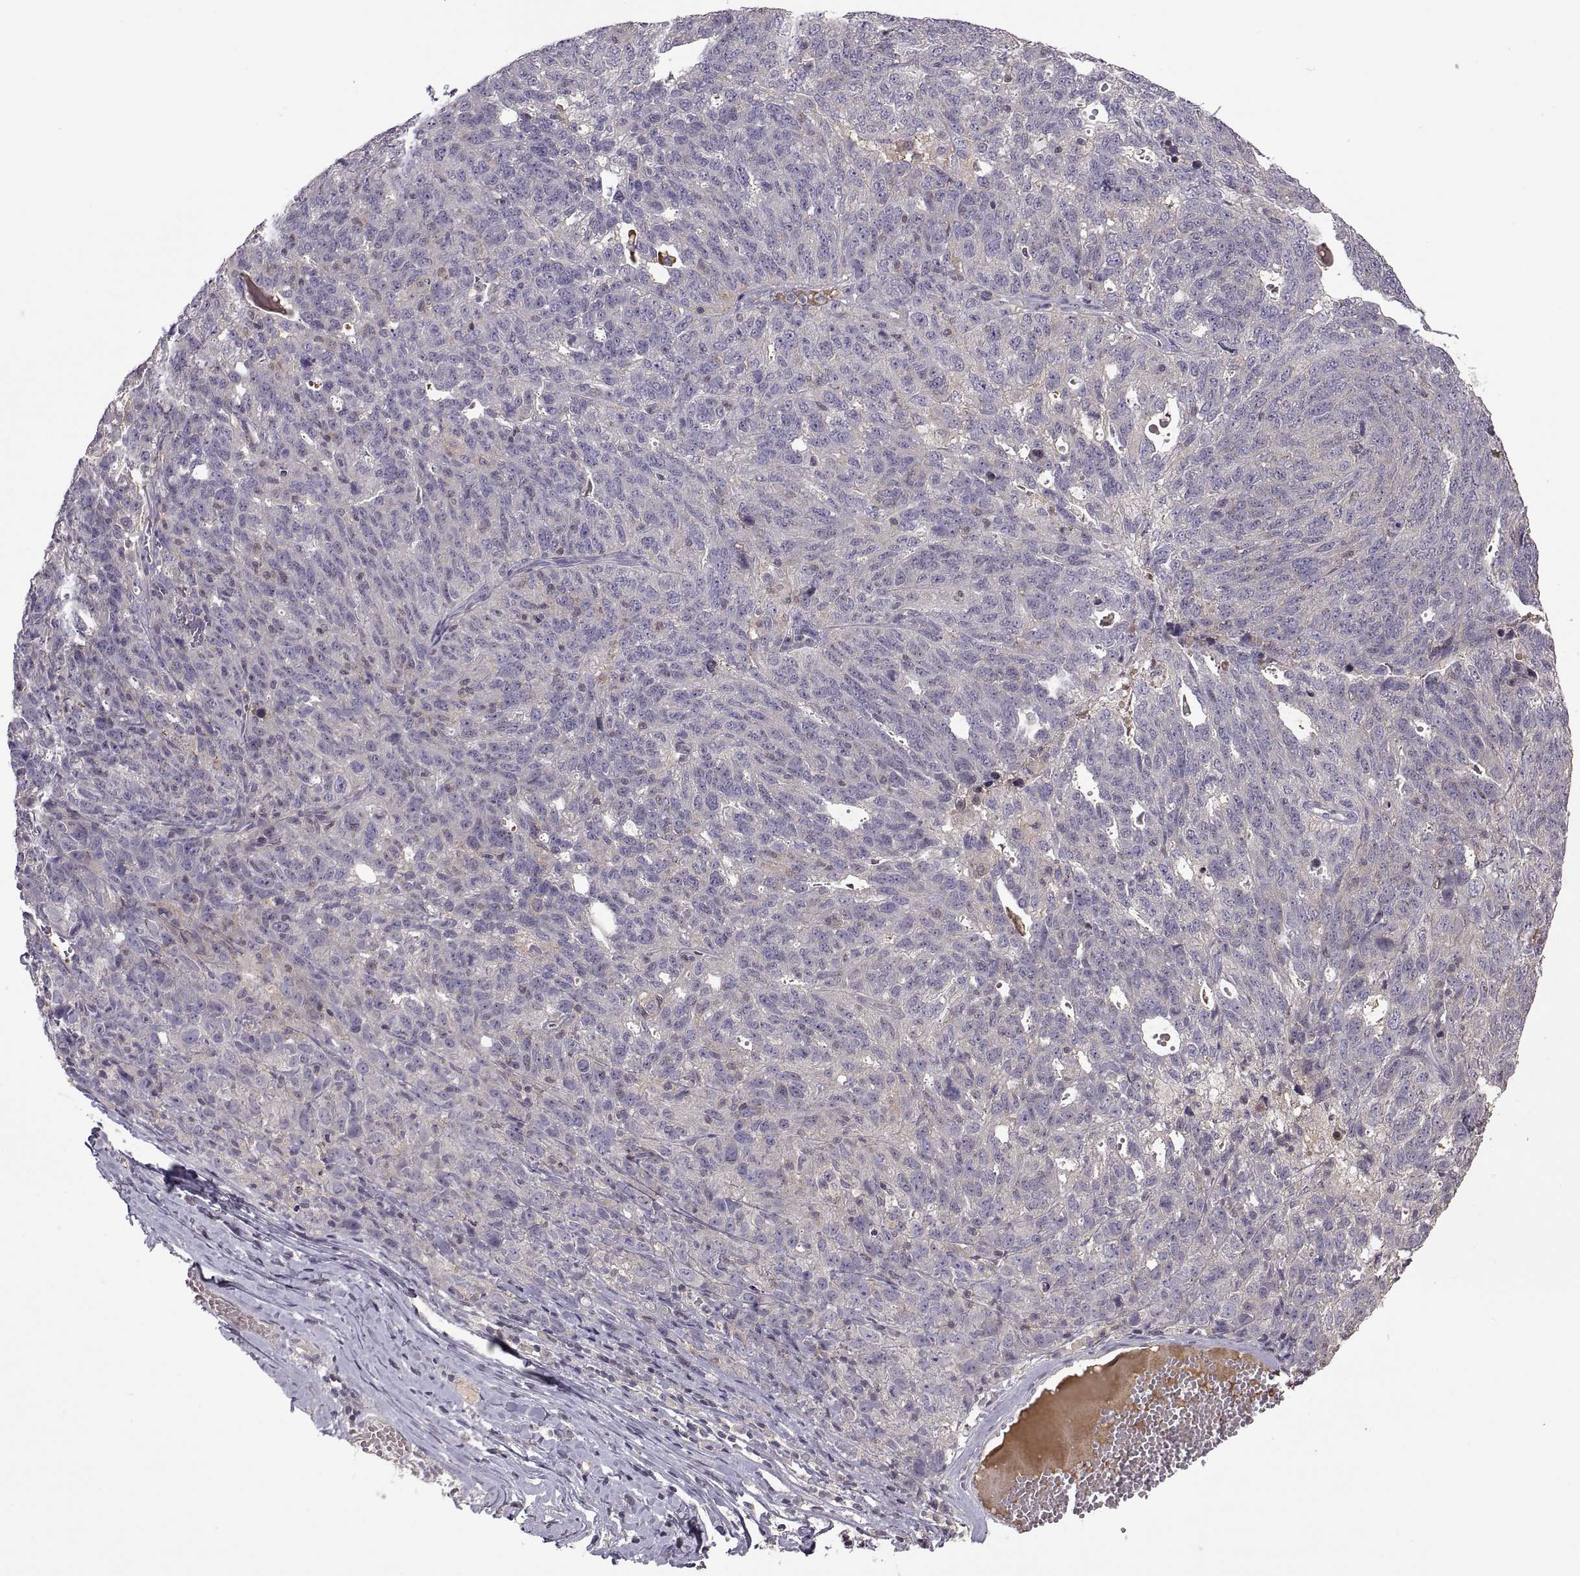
{"staining": {"intensity": "negative", "quantity": "none", "location": "none"}, "tissue": "ovarian cancer", "cell_type": "Tumor cells", "image_type": "cancer", "snomed": [{"axis": "morphology", "description": "Cystadenocarcinoma, serous, NOS"}, {"axis": "topography", "description": "Ovary"}], "caption": "An immunohistochemistry (IHC) histopathology image of ovarian cancer is shown. There is no staining in tumor cells of ovarian cancer.", "gene": "NMNAT2", "patient": {"sex": "female", "age": 71}}